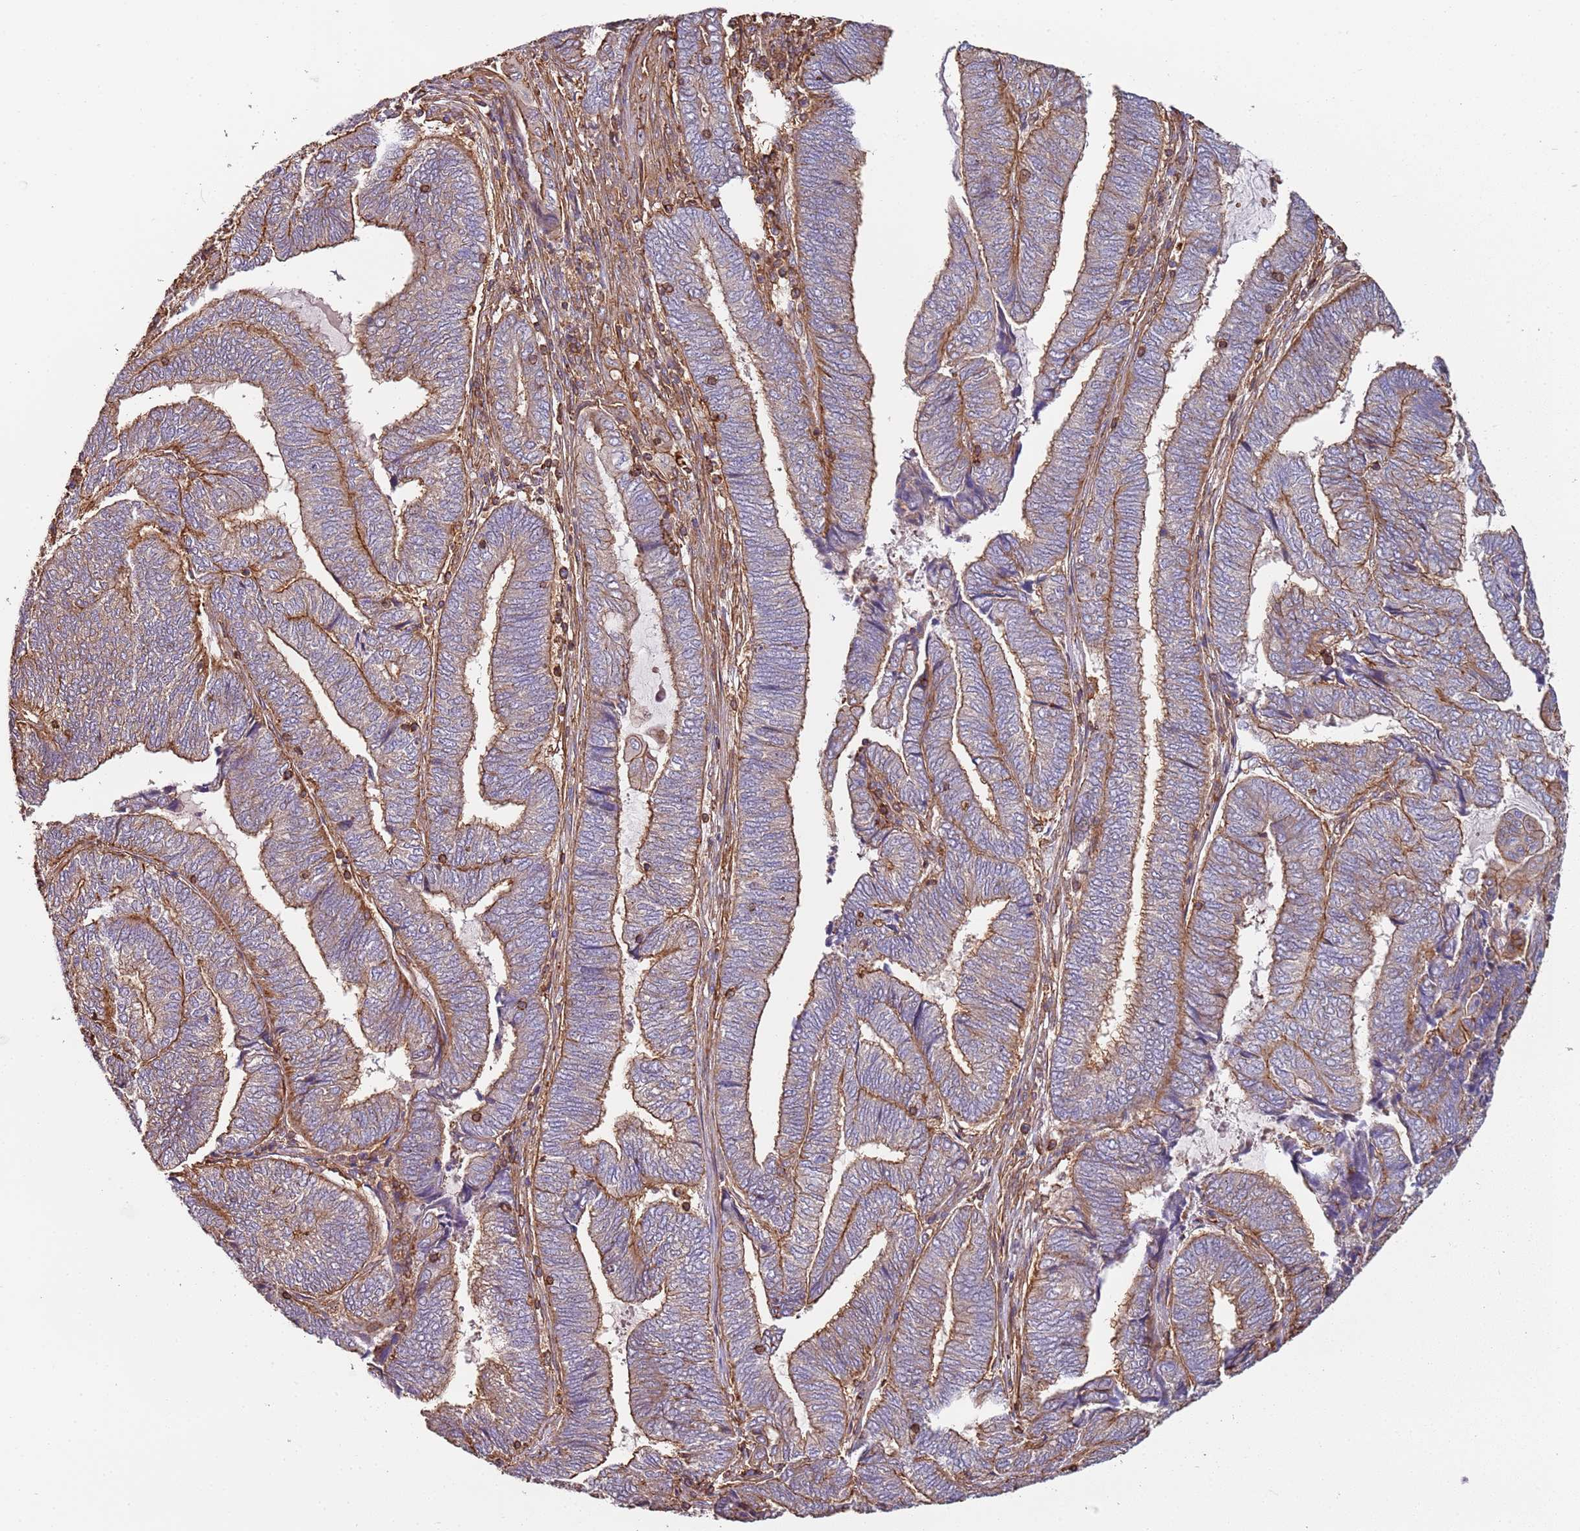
{"staining": {"intensity": "moderate", "quantity": "25%-75%", "location": "cytoplasmic/membranous"}, "tissue": "endometrial cancer", "cell_type": "Tumor cells", "image_type": "cancer", "snomed": [{"axis": "morphology", "description": "Adenocarcinoma, NOS"}, {"axis": "topography", "description": "Uterus"}, {"axis": "topography", "description": "Endometrium"}], "caption": "A brown stain highlights moderate cytoplasmic/membranous staining of a protein in human adenocarcinoma (endometrial) tumor cells.", "gene": "CYP2U1", "patient": {"sex": "female", "age": 70}}